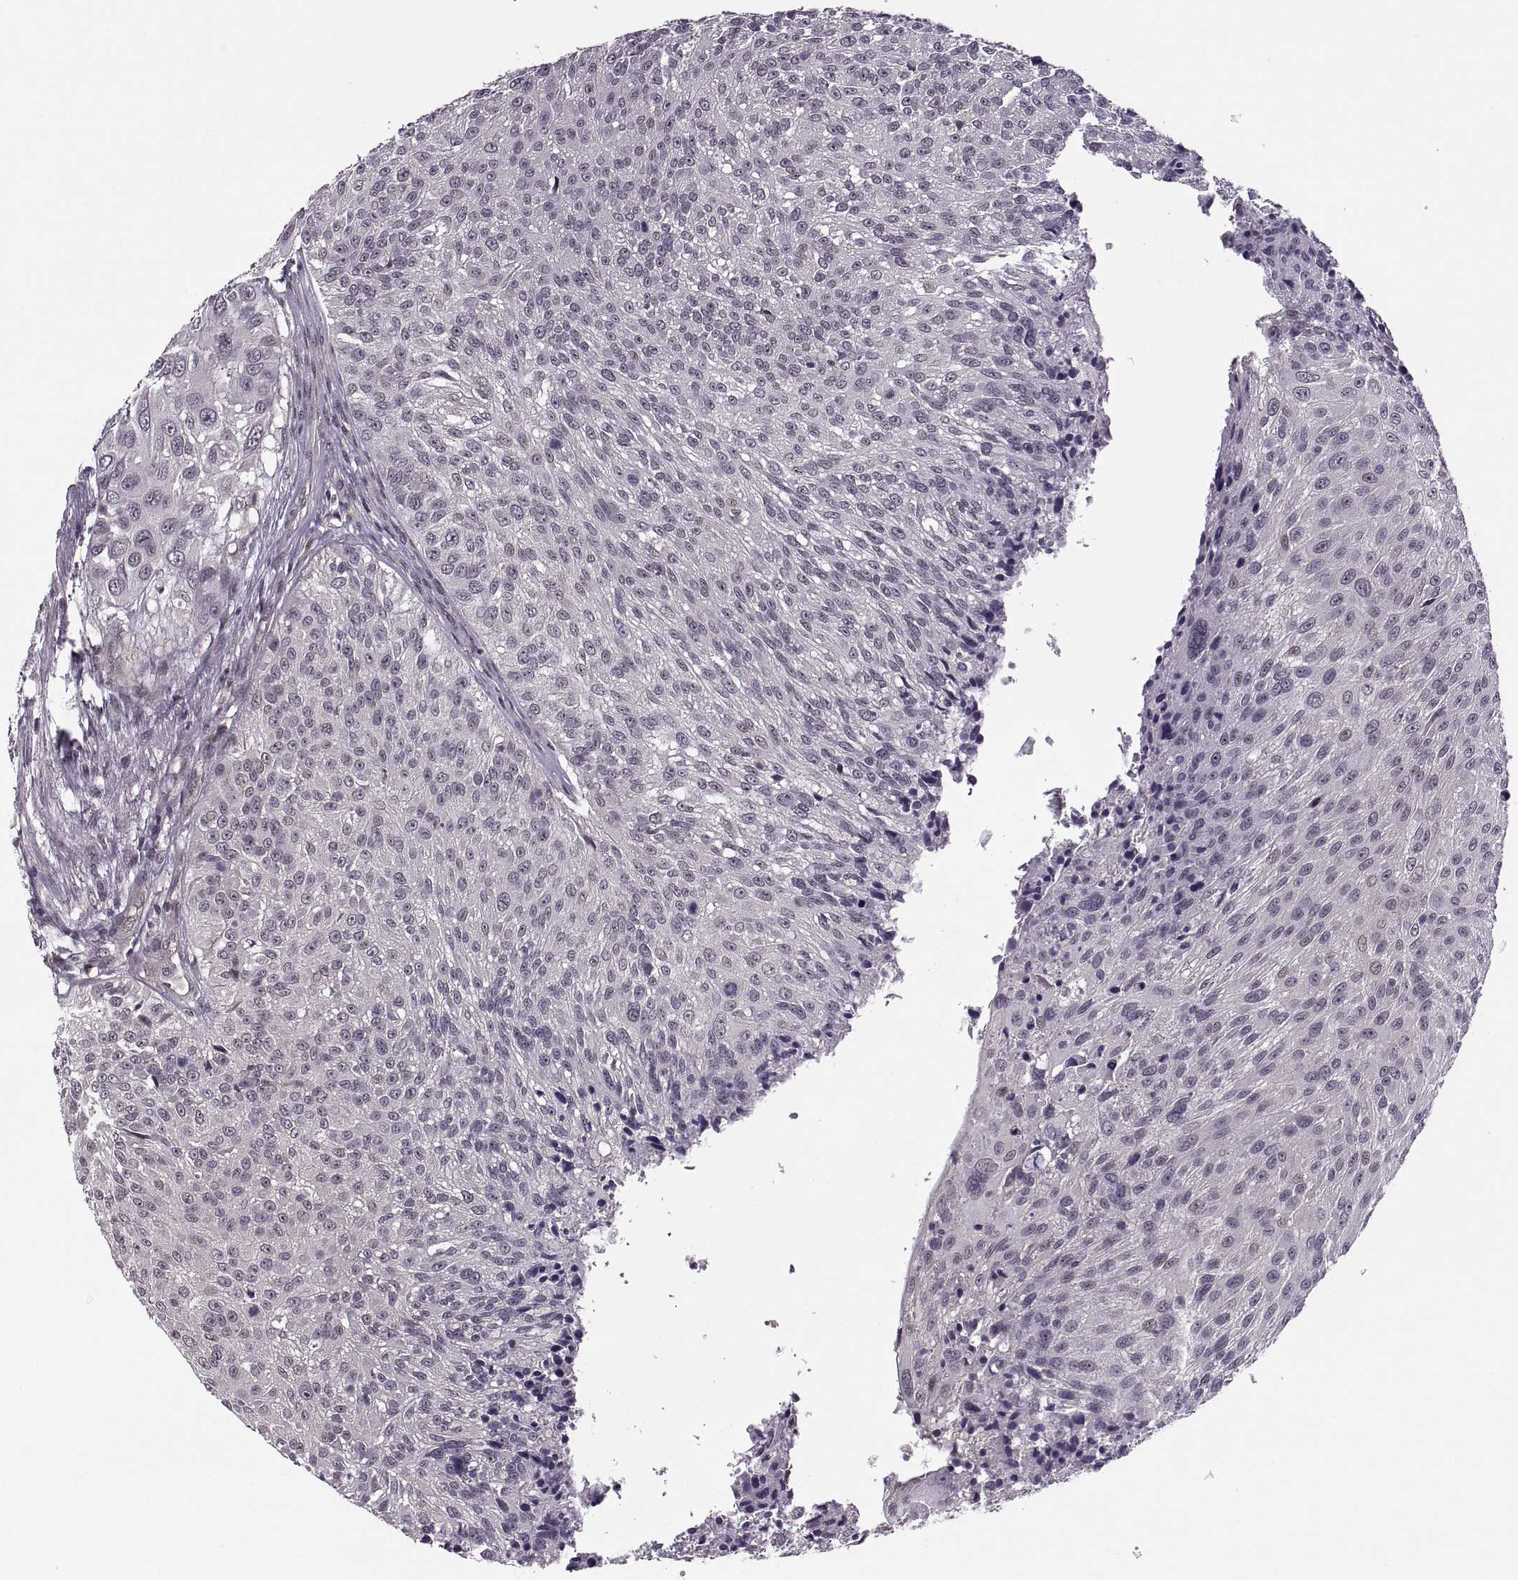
{"staining": {"intensity": "negative", "quantity": "none", "location": "none"}, "tissue": "urothelial cancer", "cell_type": "Tumor cells", "image_type": "cancer", "snomed": [{"axis": "morphology", "description": "Urothelial carcinoma, NOS"}, {"axis": "topography", "description": "Urinary bladder"}], "caption": "DAB immunohistochemical staining of human urothelial cancer displays no significant staining in tumor cells. (DAB immunohistochemistry, high magnification).", "gene": "LUZP2", "patient": {"sex": "male", "age": 55}}